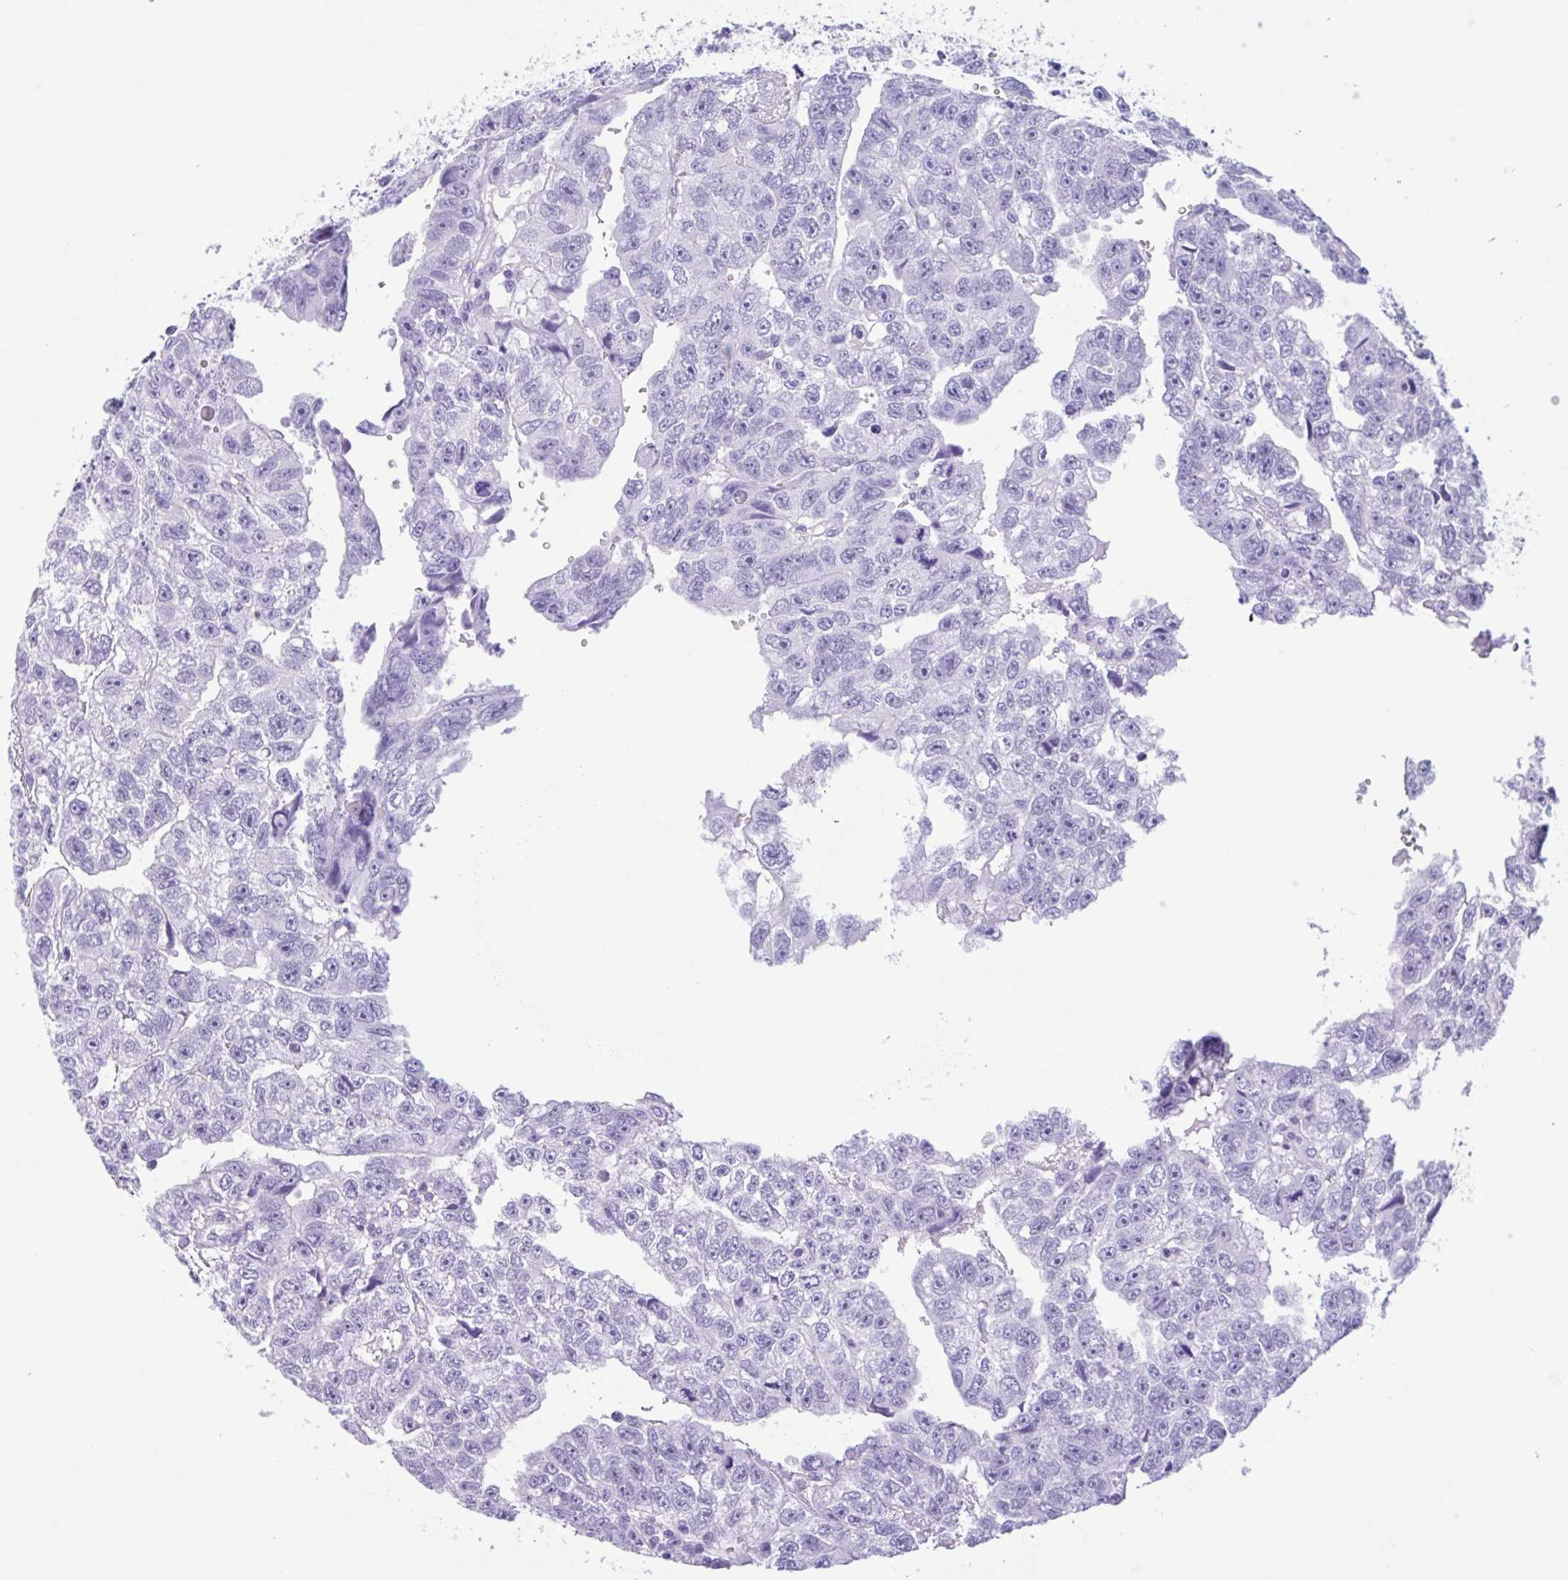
{"staining": {"intensity": "negative", "quantity": "none", "location": "none"}, "tissue": "testis cancer", "cell_type": "Tumor cells", "image_type": "cancer", "snomed": [{"axis": "morphology", "description": "Carcinoma, Embryonal, NOS"}, {"axis": "topography", "description": "Testis"}], "caption": "The immunohistochemistry image has no significant positivity in tumor cells of testis cancer (embryonal carcinoma) tissue.", "gene": "IAPP", "patient": {"sex": "male", "age": 20}}